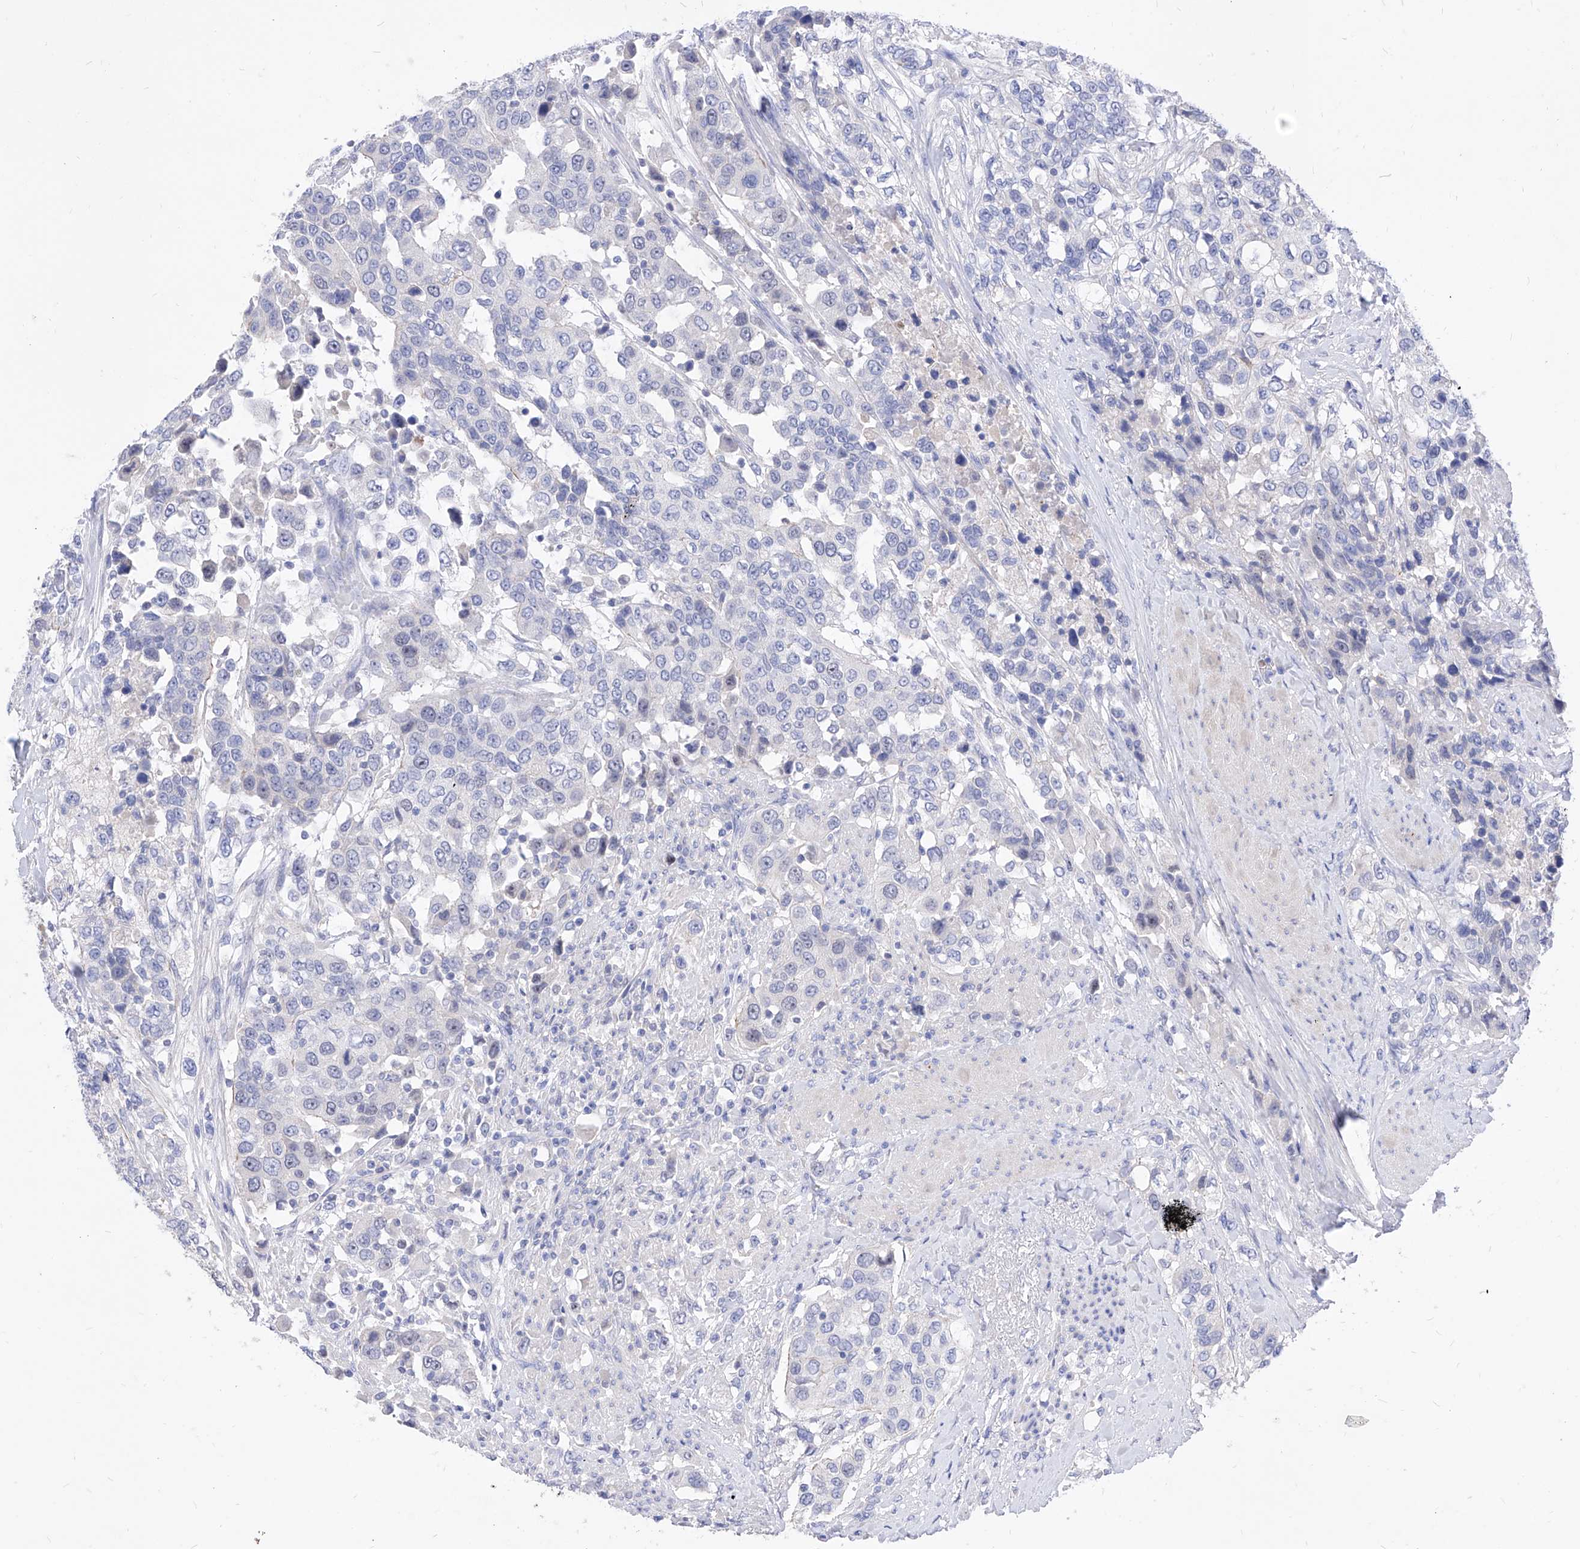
{"staining": {"intensity": "negative", "quantity": "none", "location": "none"}, "tissue": "urothelial cancer", "cell_type": "Tumor cells", "image_type": "cancer", "snomed": [{"axis": "morphology", "description": "Urothelial carcinoma, High grade"}, {"axis": "topography", "description": "Urinary bladder"}], "caption": "Immunohistochemistry (IHC) histopathology image of urothelial cancer stained for a protein (brown), which reveals no positivity in tumor cells. Nuclei are stained in blue.", "gene": "VAX1", "patient": {"sex": "female", "age": 80}}